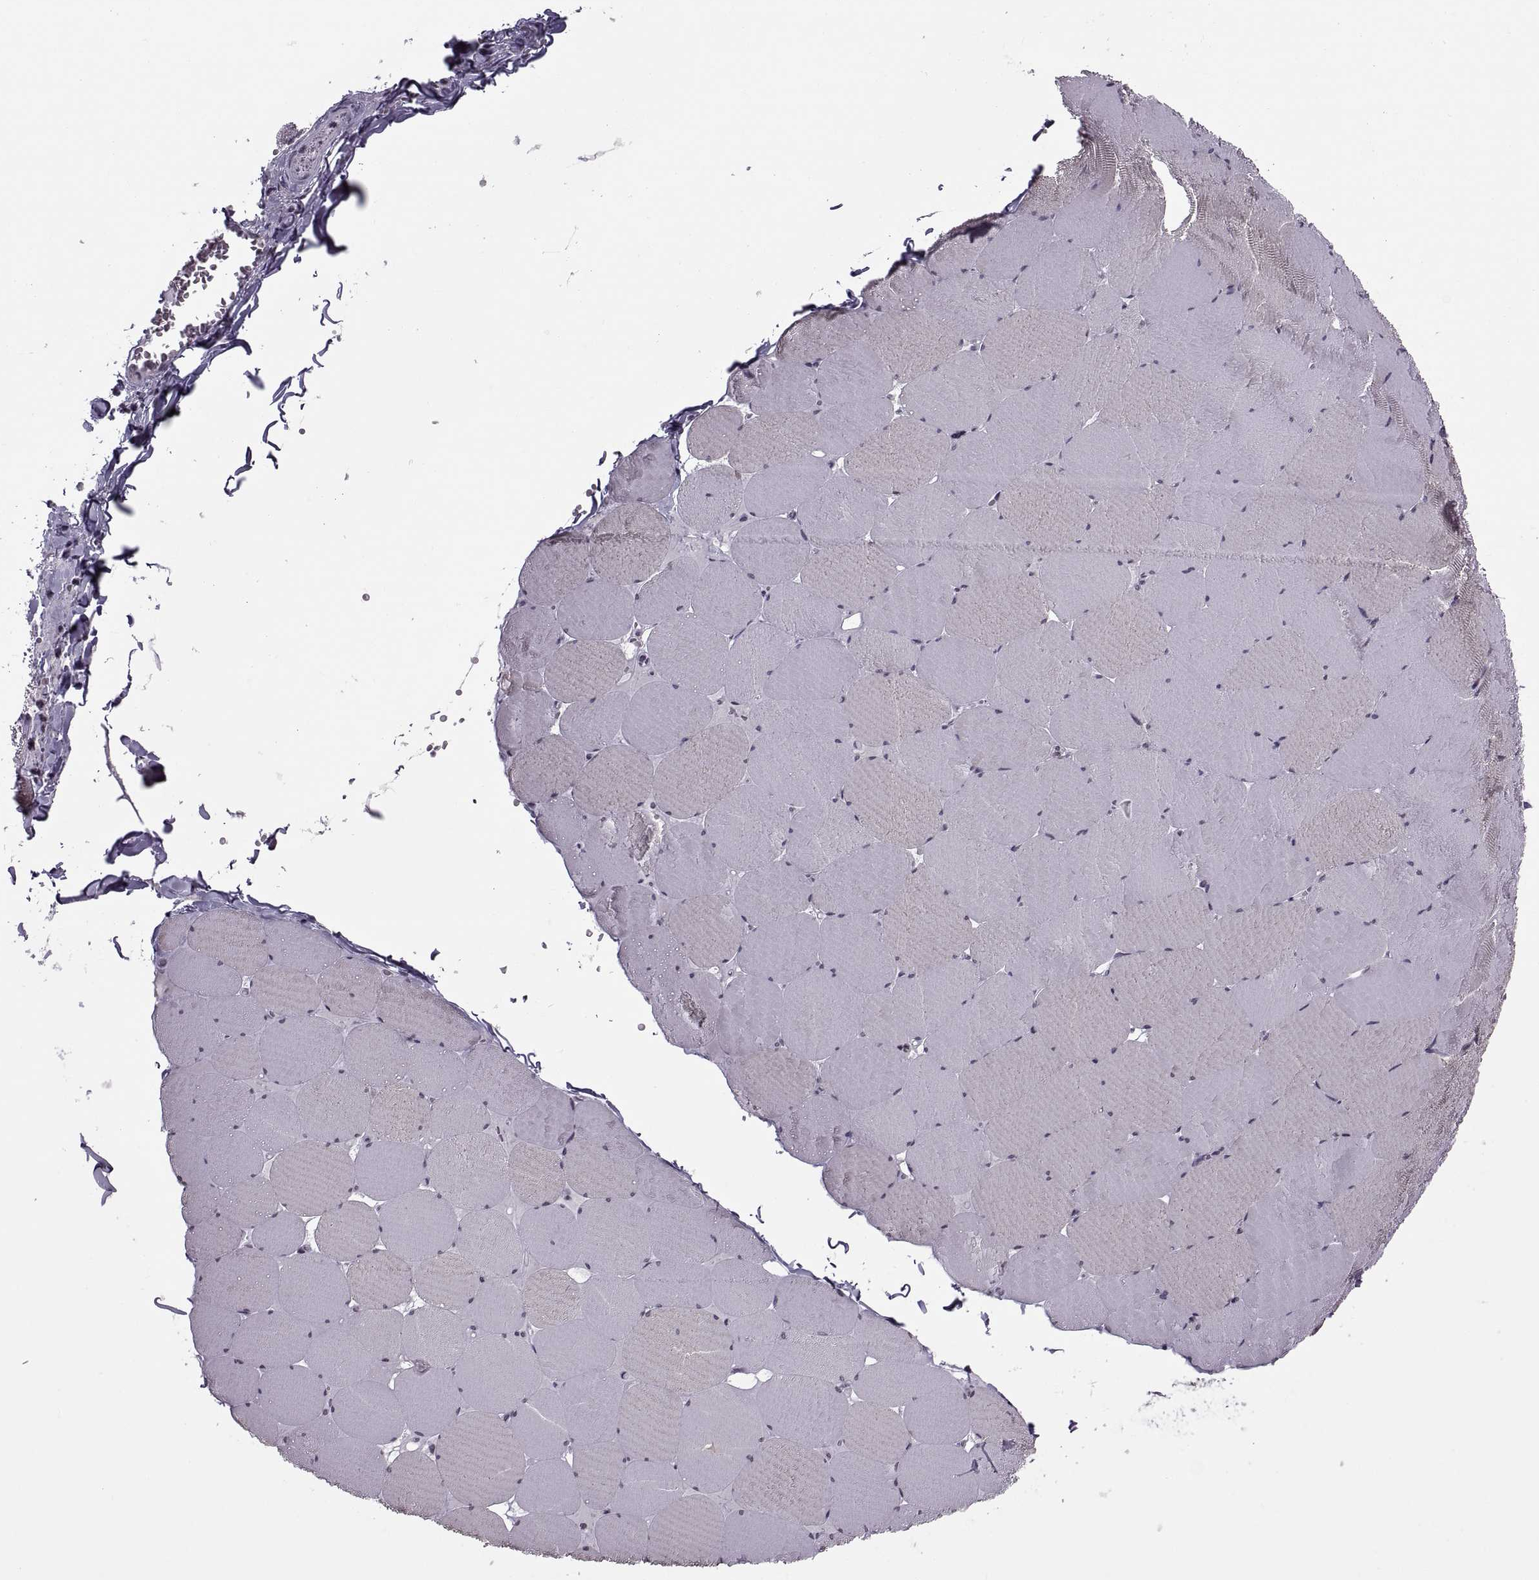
{"staining": {"intensity": "negative", "quantity": "none", "location": "none"}, "tissue": "skeletal muscle", "cell_type": "Myocytes", "image_type": "normal", "snomed": [{"axis": "morphology", "description": "Normal tissue, NOS"}, {"axis": "morphology", "description": "Malignant melanoma, Metastatic site"}, {"axis": "topography", "description": "Skeletal muscle"}], "caption": "The immunohistochemistry (IHC) photomicrograph has no significant expression in myocytes of skeletal muscle. (DAB IHC visualized using brightfield microscopy, high magnification).", "gene": "H1", "patient": {"sex": "male", "age": 50}}